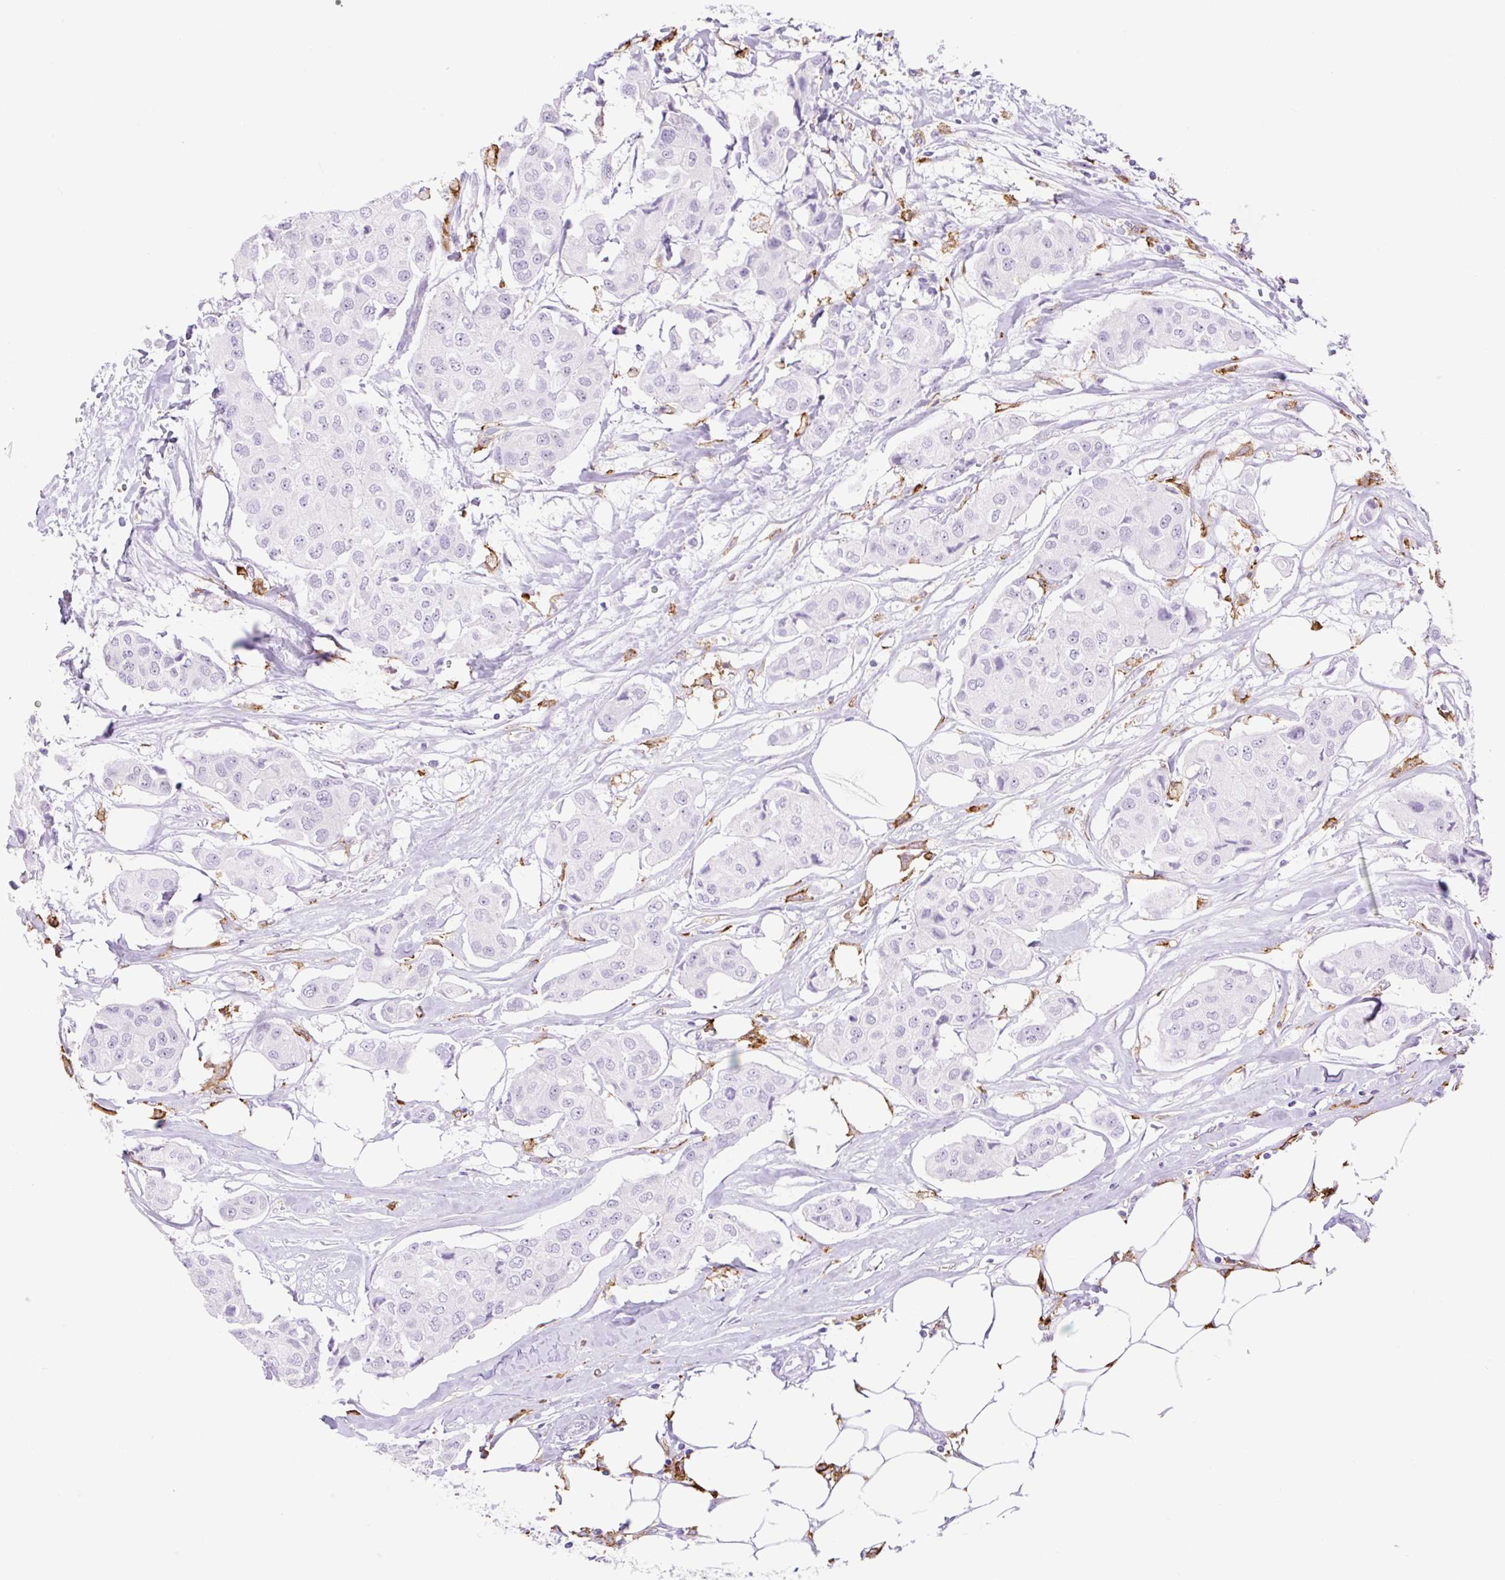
{"staining": {"intensity": "negative", "quantity": "none", "location": "none"}, "tissue": "breast cancer", "cell_type": "Tumor cells", "image_type": "cancer", "snomed": [{"axis": "morphology", "description": "Duct carcinoma"}, {"axis": "topography", "description": "Breast"}, {"axis": "topography", "description": "Lymph node"}], "caption": "This photomicrograph is of breast cancer stained with immunohistochemistry to label a protein in brown with the nuclei are counter-stained blue. There is no staining in tumor cells.", "gene": "SIGLEC1", "patient": {"sex": "female", "age": 80}}